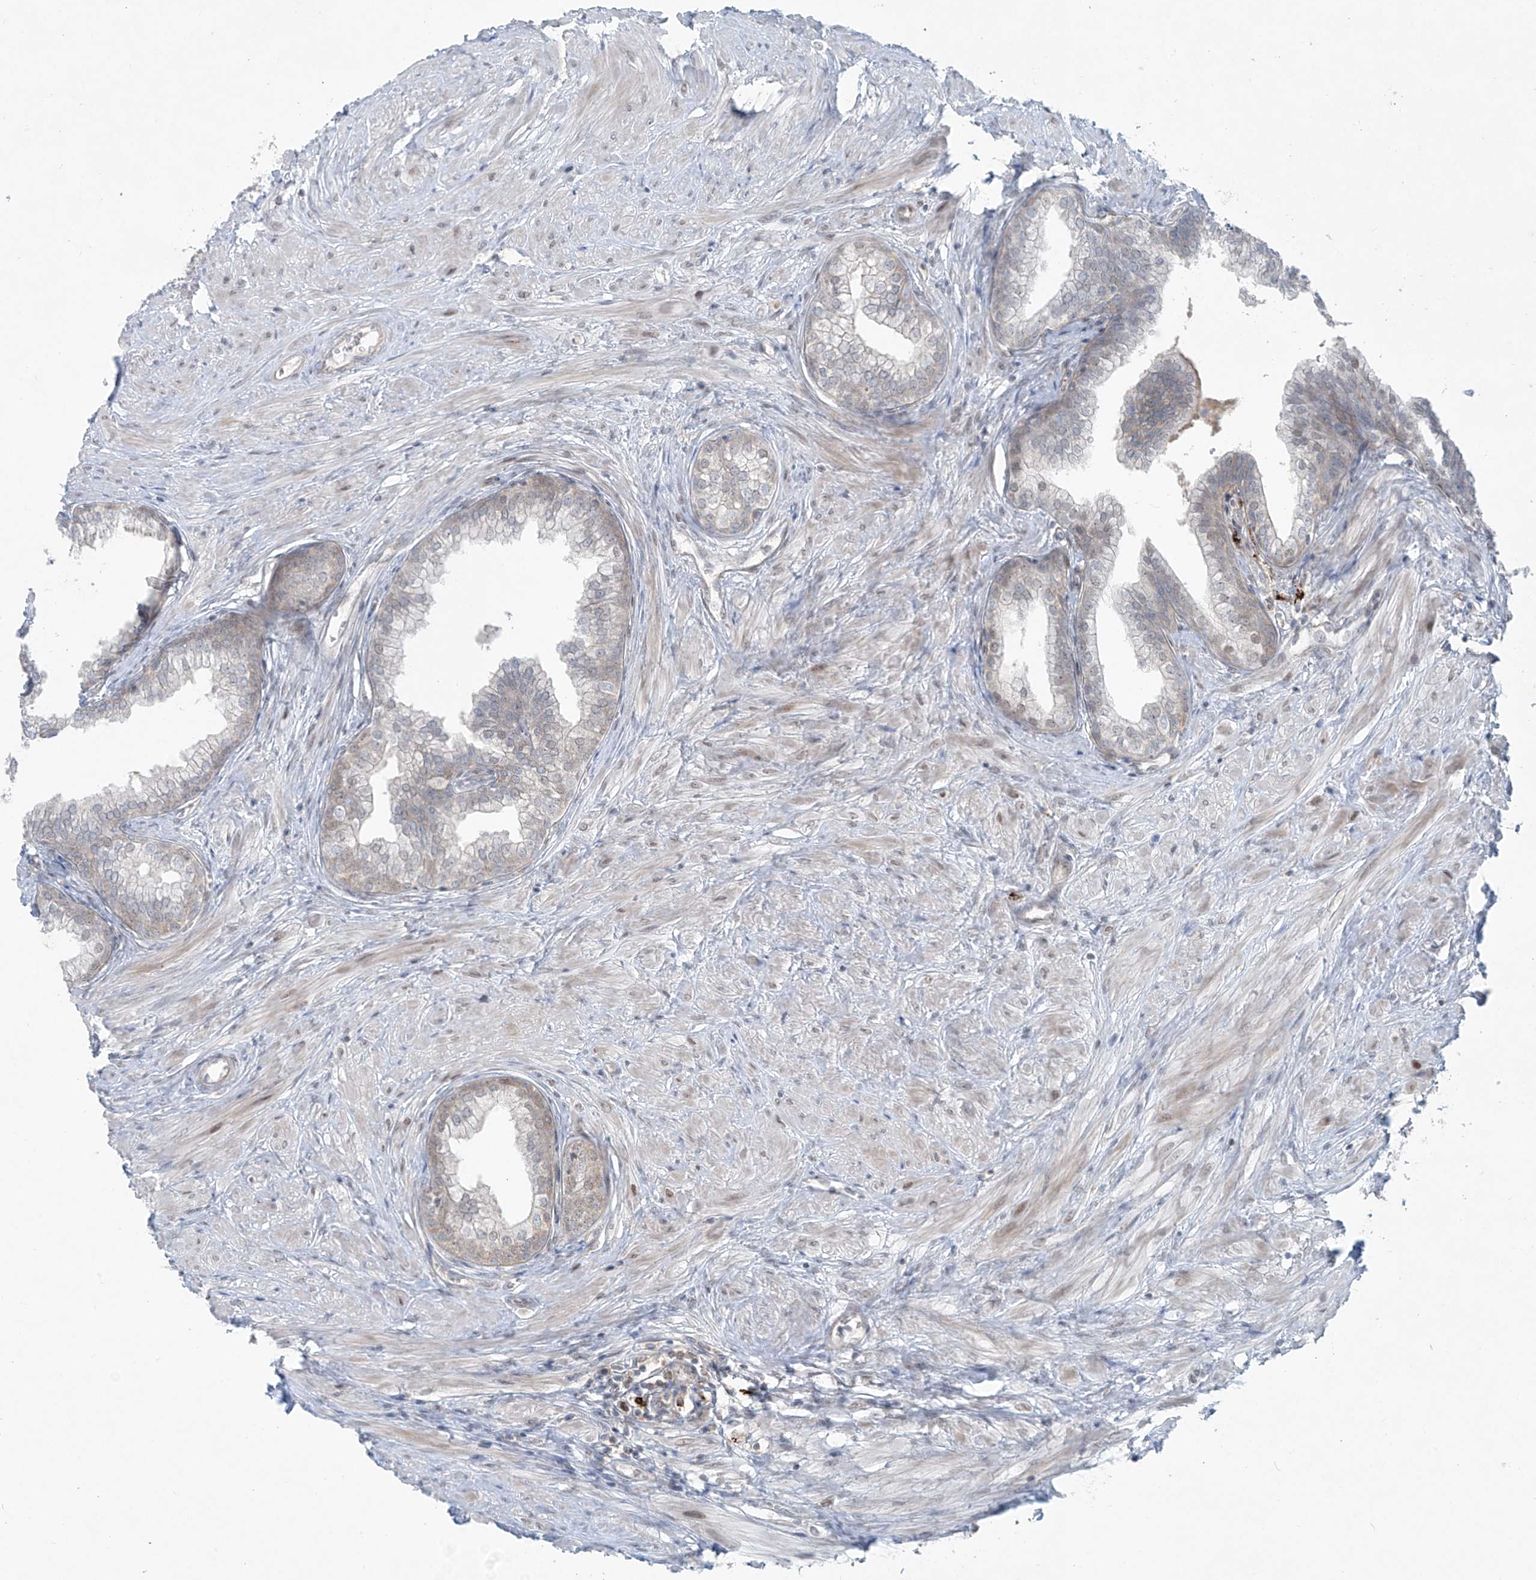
{"staining": {"intensity": "moderate", "quantity": "<25%", "location": "nuclear"}, "tissue": "prostate", "cell_type": "Glandular cells", "image_type": "normal", "snomed": [{"axis": "morphology", "description": "Normal tissue, NOS"}, {"axis": "morphology", "description": "Urothelial carcinoma, Low grade"}, {"axis": "topography", "description": "Urinary bladder"}, {"axis": "topography", "description": "Prostate"}], "caption": "A high-resolution histopathology image shows IHC staining of benign prostate, which shows moderate nuclear staining in about <25% of glandular cells. (IHC, brightfield microscopy, high magnification).", "gene": "PPAT", "patient": {"sex": "male", "age": 60}}